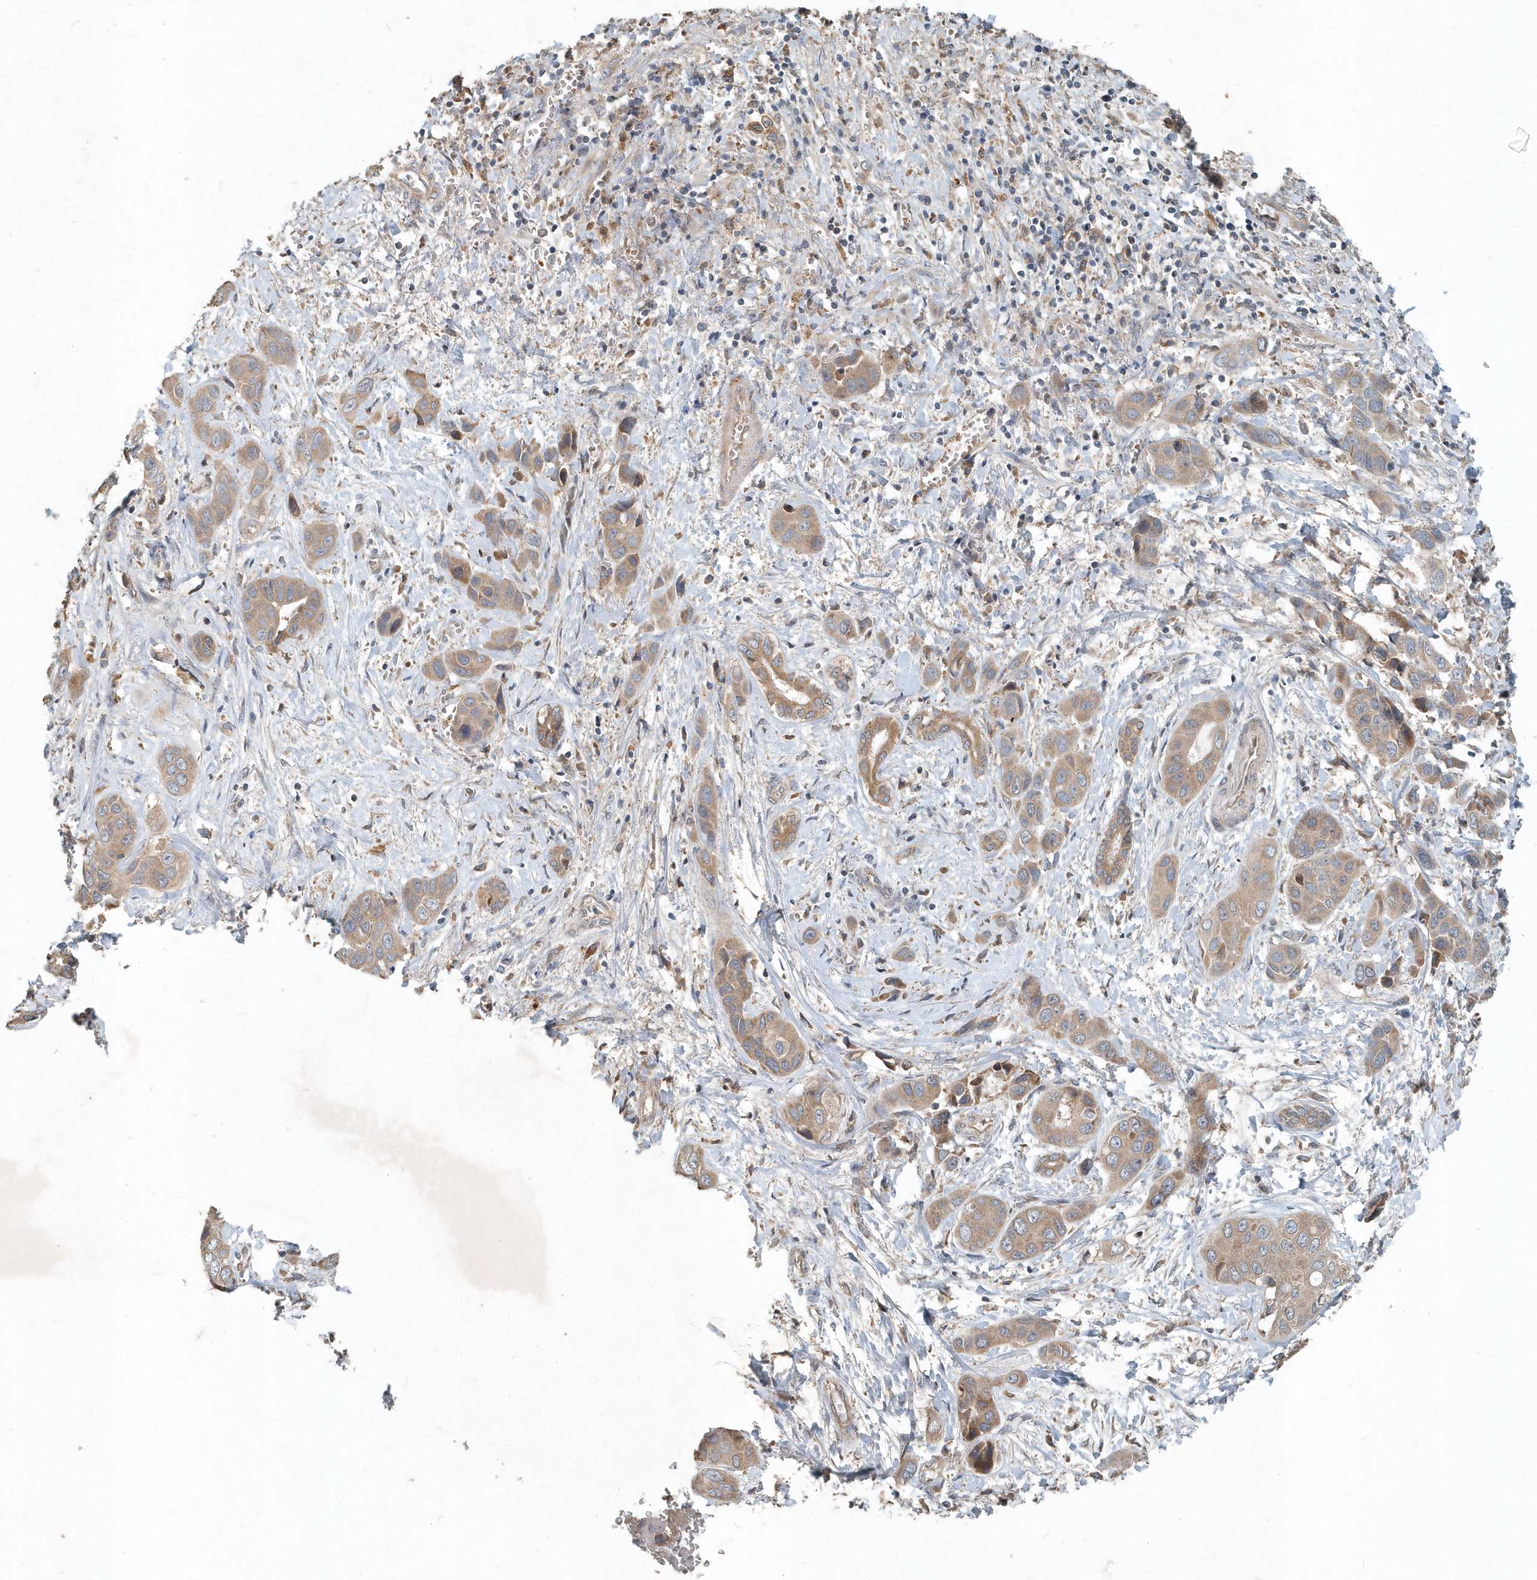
{"staining": {"intensity": "moderate", "quantity": ">75%", "location": "cytoplasmic/membranous"}, "tissue": "liver cancer", "cell_type": "Tumor cells", "image_type": "cancer", "snomed": [{"axis": "morphology", "description": "Cholangiocarcinoma"}, {"axis": "topography", "description": "Liver"}], "caption": "About >75% of tumor cells in human liver cholangiocarcinoma demonstrate moderate cytoplasmic/membranous protein expression as visualized by brown immunohistochemical staining.", "gene": "SCFD2", "patient": {"sex": "female", "age": 52}}